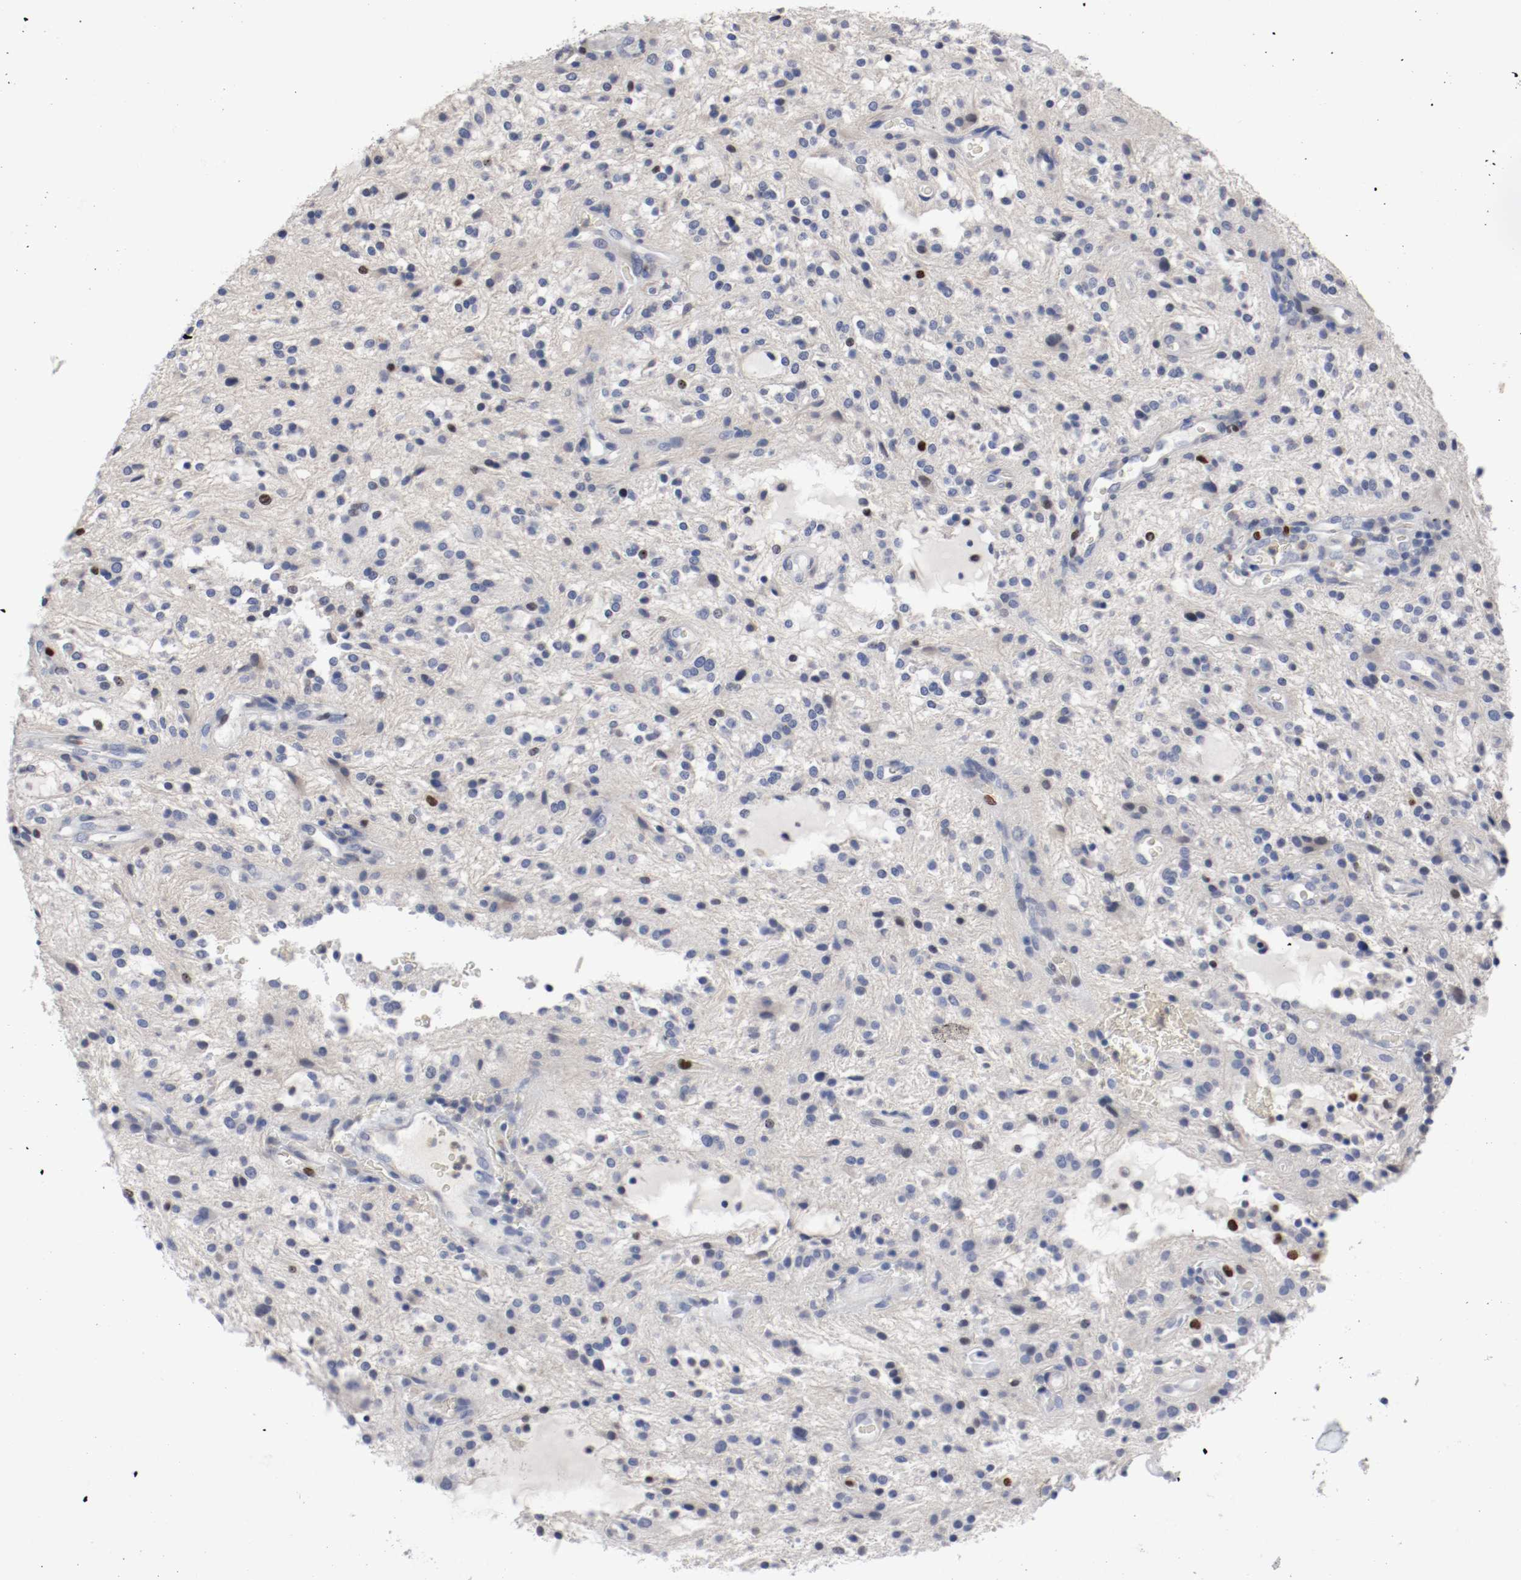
{"staining": {"intensity": "strong", "quantity": "<25%", "location": "nuclear"}, "tissue": "glioma", "cell_type": "Tumor cells", "image_type": "cancer", "snomed": [{"axis": "morphology", "description": "Glioma, malignant, NOS"}, {"axis": "topography", "description": "Cerebellum"}], "caption": "An immunohistochemistry micrograph of neoplastic tissue is shown. Protein staining in brown labels strong nuclear positivity in glioma (malignant) within tumor cells.", "gene": "MCM6", "patient": {"sex": "female", "age": 10}}